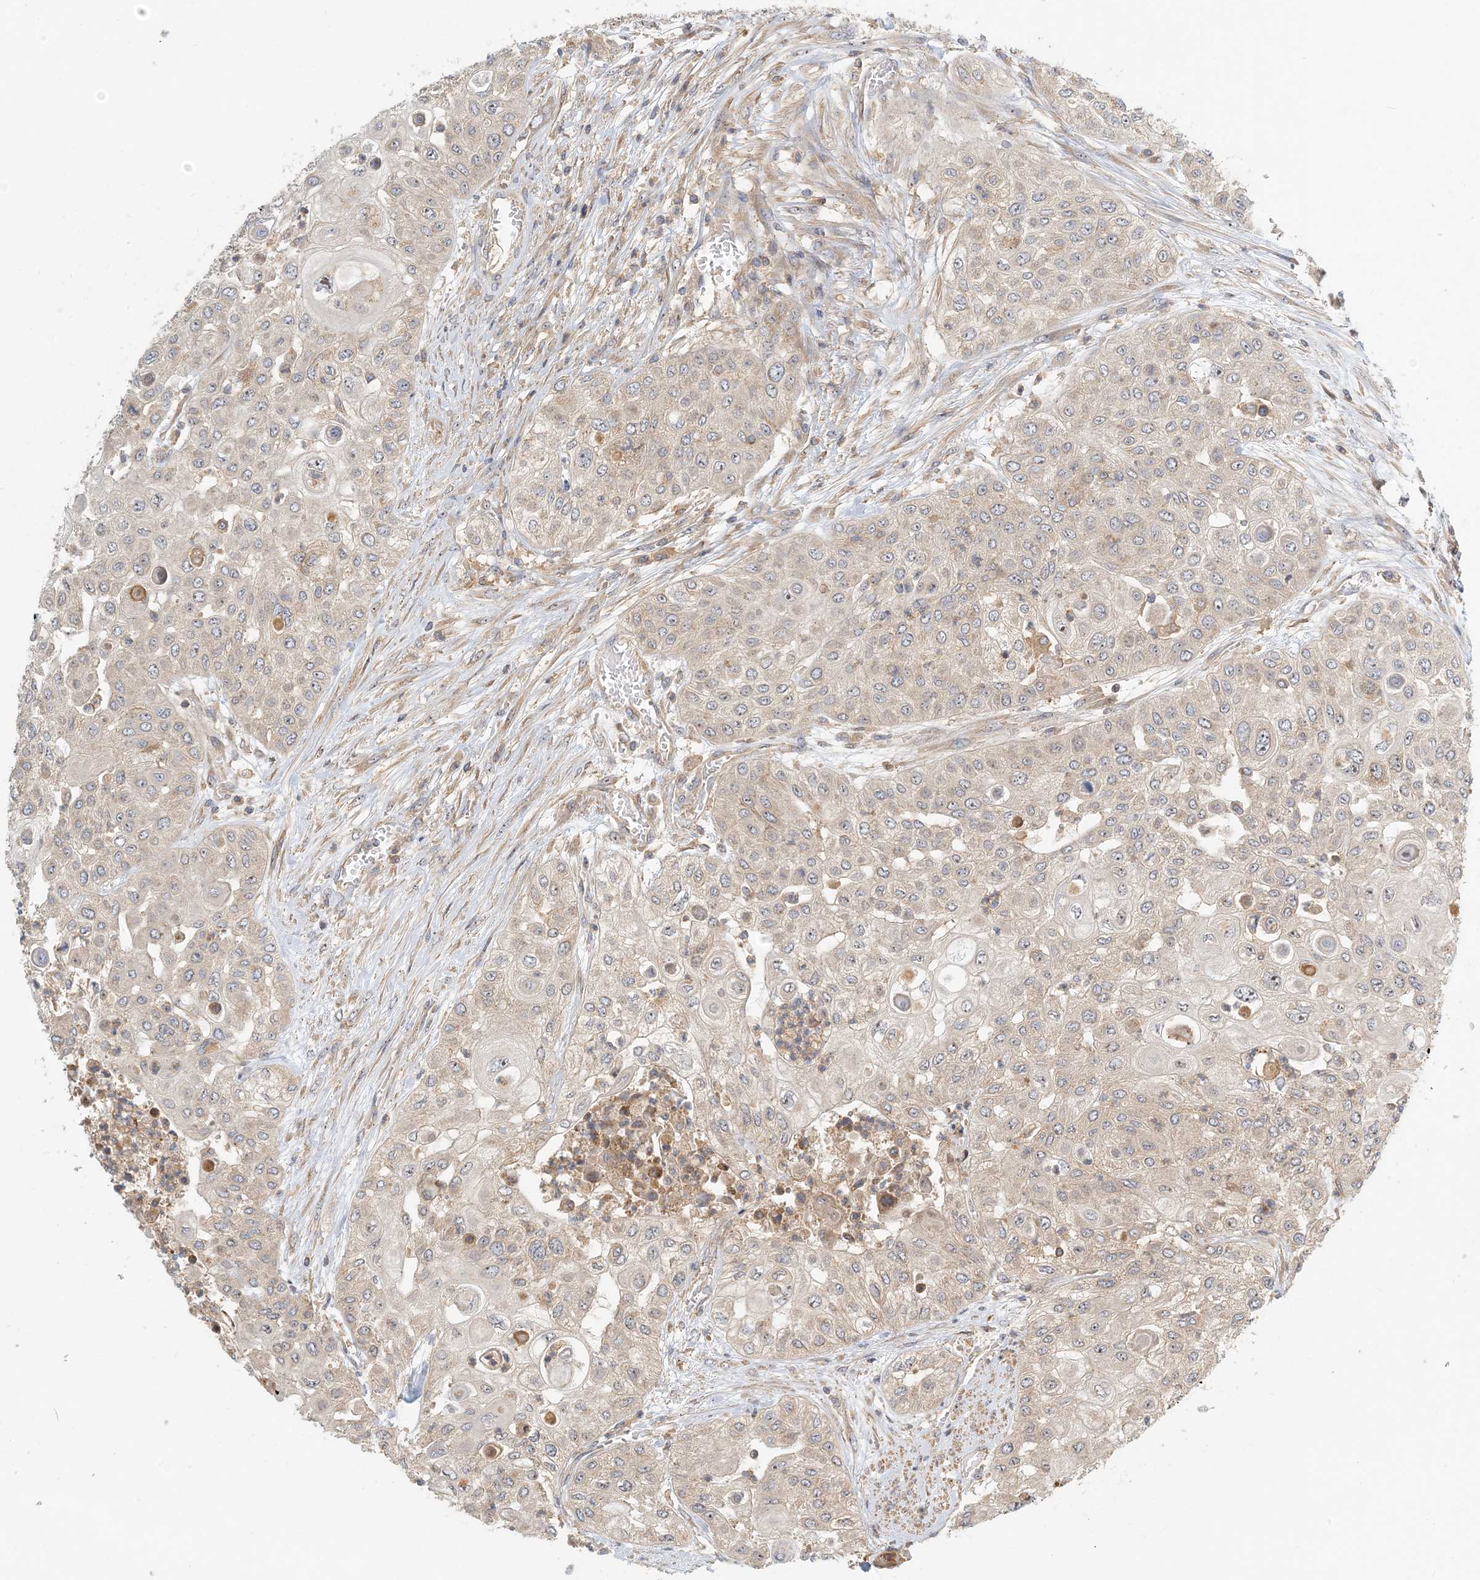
{"staining": {"intensity": "weak", "quantity": "<25%", "location": "cytoplasmic/membranous"}, "tissue": "urothelial cancer", "cell_type": "Tumor cells", "image_type": "cancer", "snomed": [{"axis": "morphology", "description": "Urothelial carcinoma, High grade"}, {"axis": "topography", "description": "Urinary bladder"}], "caption": "An immunohistochemistry photomicrograph of urothelial carcinoma (high-grade) is shown. There is no staining in tumor cells of urothelial carcinoma (high-grade). The staining is performed using DAB brown chromogen with nuclei counter-stained in using hematoxylin.", "gene": "COLEC11", "patient": {"sex": "female", "age": 79}}